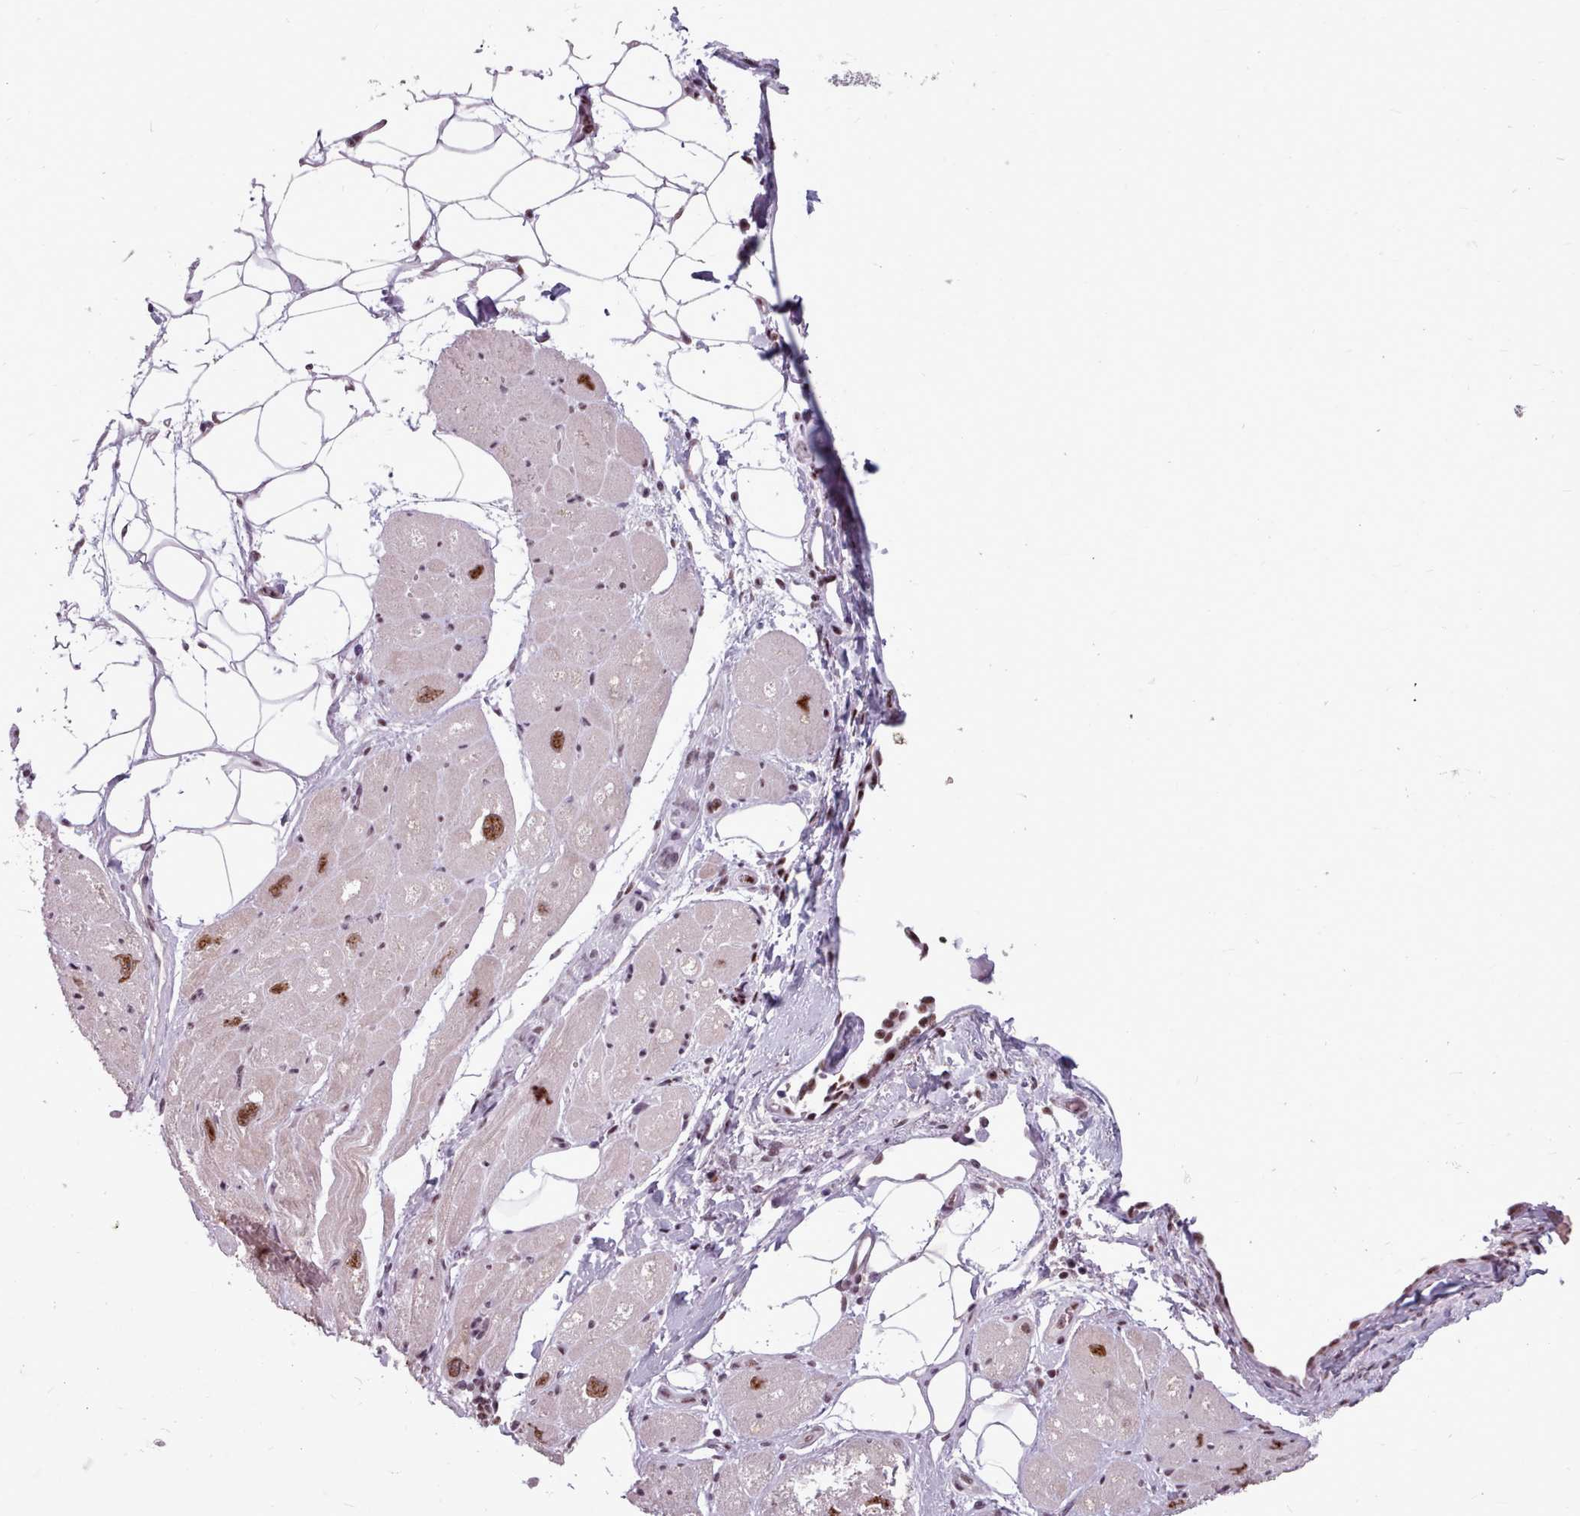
{"staining": {"intensity": "moderate", "quantity": "<25%", "location": "cytoplasmic/membranous,nuclear"}, "tissue": "heart muscle", "cell_type": "Cardiomyocytes", "image_type": "normal", "snomed": [{"axis": "morphology", "description": "Normal tissue, NOS"}, {"axis": "topography", "description": "Heart"}], "caption": "Brown immunohistochemical staining in normal heart muscle shows moderate cytoplasmic/membranous,nuclear expression in about <25% of cardiomyocytes. Nuclei are stained in blue.", "gene": "SRRM1", "patient": {"sex": "male", "age": 50}}